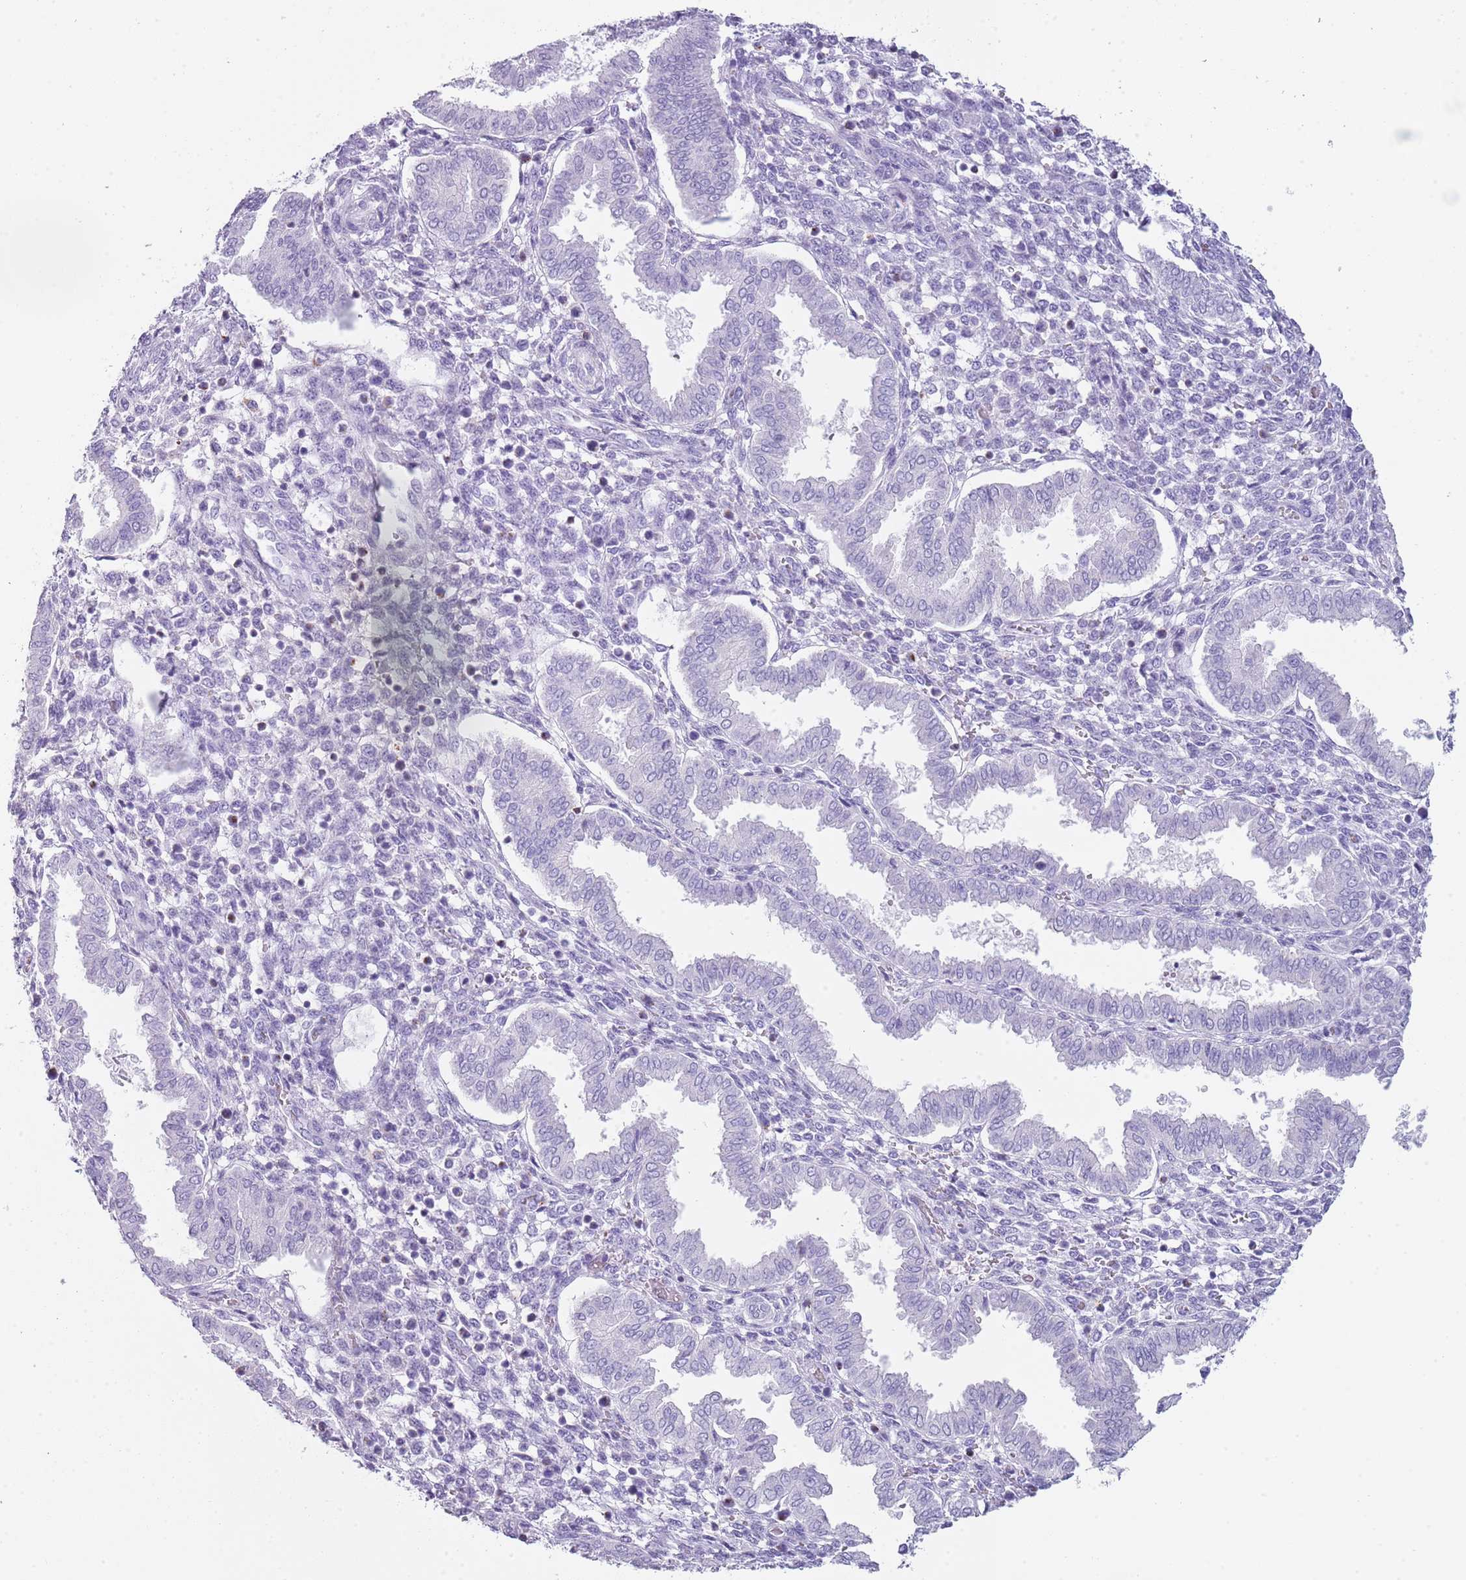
{"staining": {"intensity": "negative", "quantity": "none", "location": "none"}, "tissue": "endometrium", "cell_type": "Cells in endometrial stroma", "image_type": "normal", "snomed": [{"axis": "morphology", "description": "Normal tissue, NOS"}, {"axis": "topography", "description": "Endometrium"}], "caption": "IHC photomicrograph of unremarkable endometrium stained for a protein (brown), which shows no expression in cells in endometrial stroma.", "gene": "ENSG00000271254", "patient": {"sex": "female", "age": 24}}